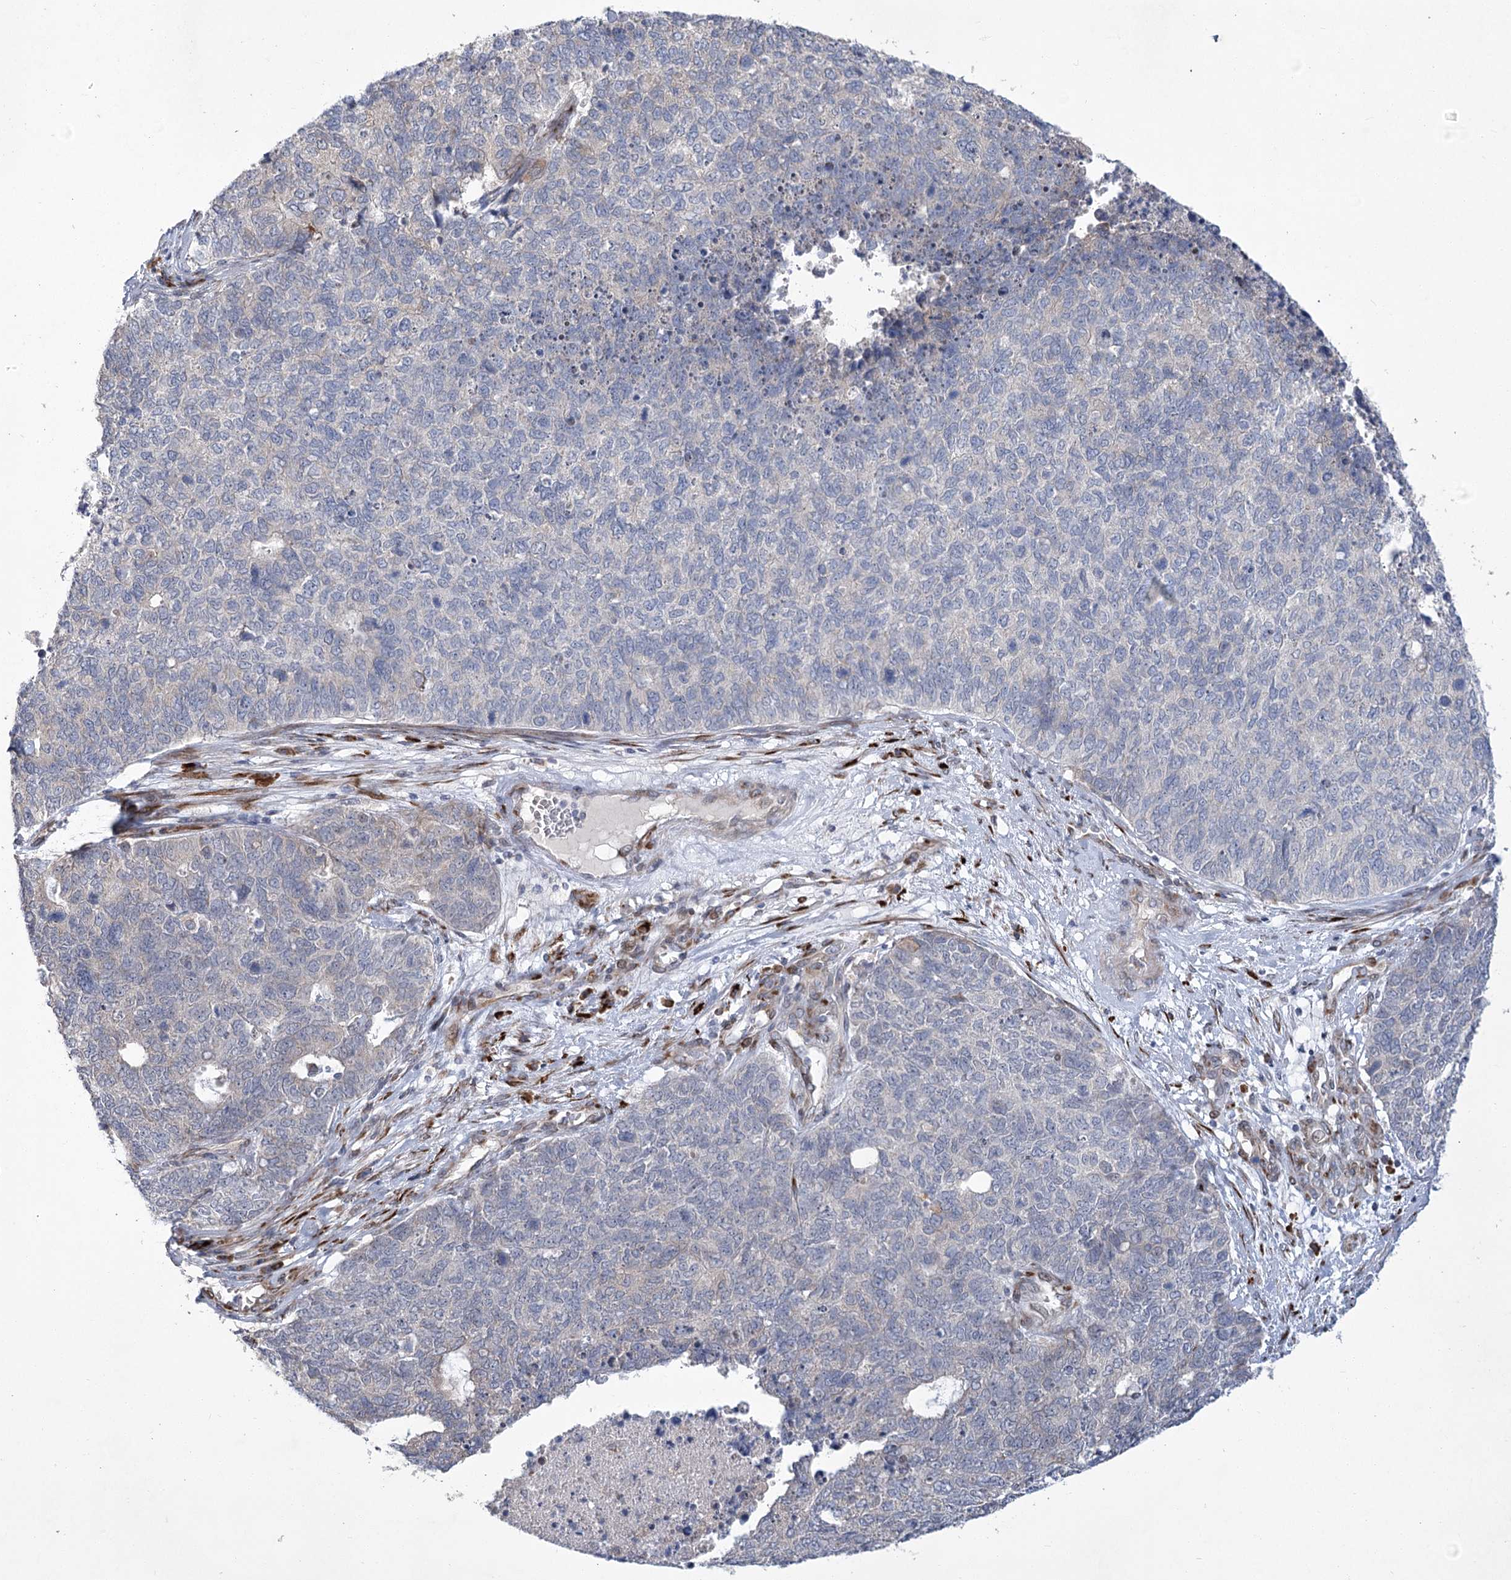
{"staining": {"intensity": "negative", "quantity": "none", "location": "none"}, "tissue": "cervical cancer", "cell_type": "Tumor cells", "image_type": "cancer", "snomed": [{"axis": "morphology", "description": "Squamous cell carcinoma, NOS"}, {"axis": "topography", "description": "Cervix"}], "caption": "A micrograph of cervical cancer (squamous cell carcinoma) stained for a protein demonstrates no brown staining in tumor cells.", "gene": "GCNT4", "patient": {"sex": "female", "age": 63}}